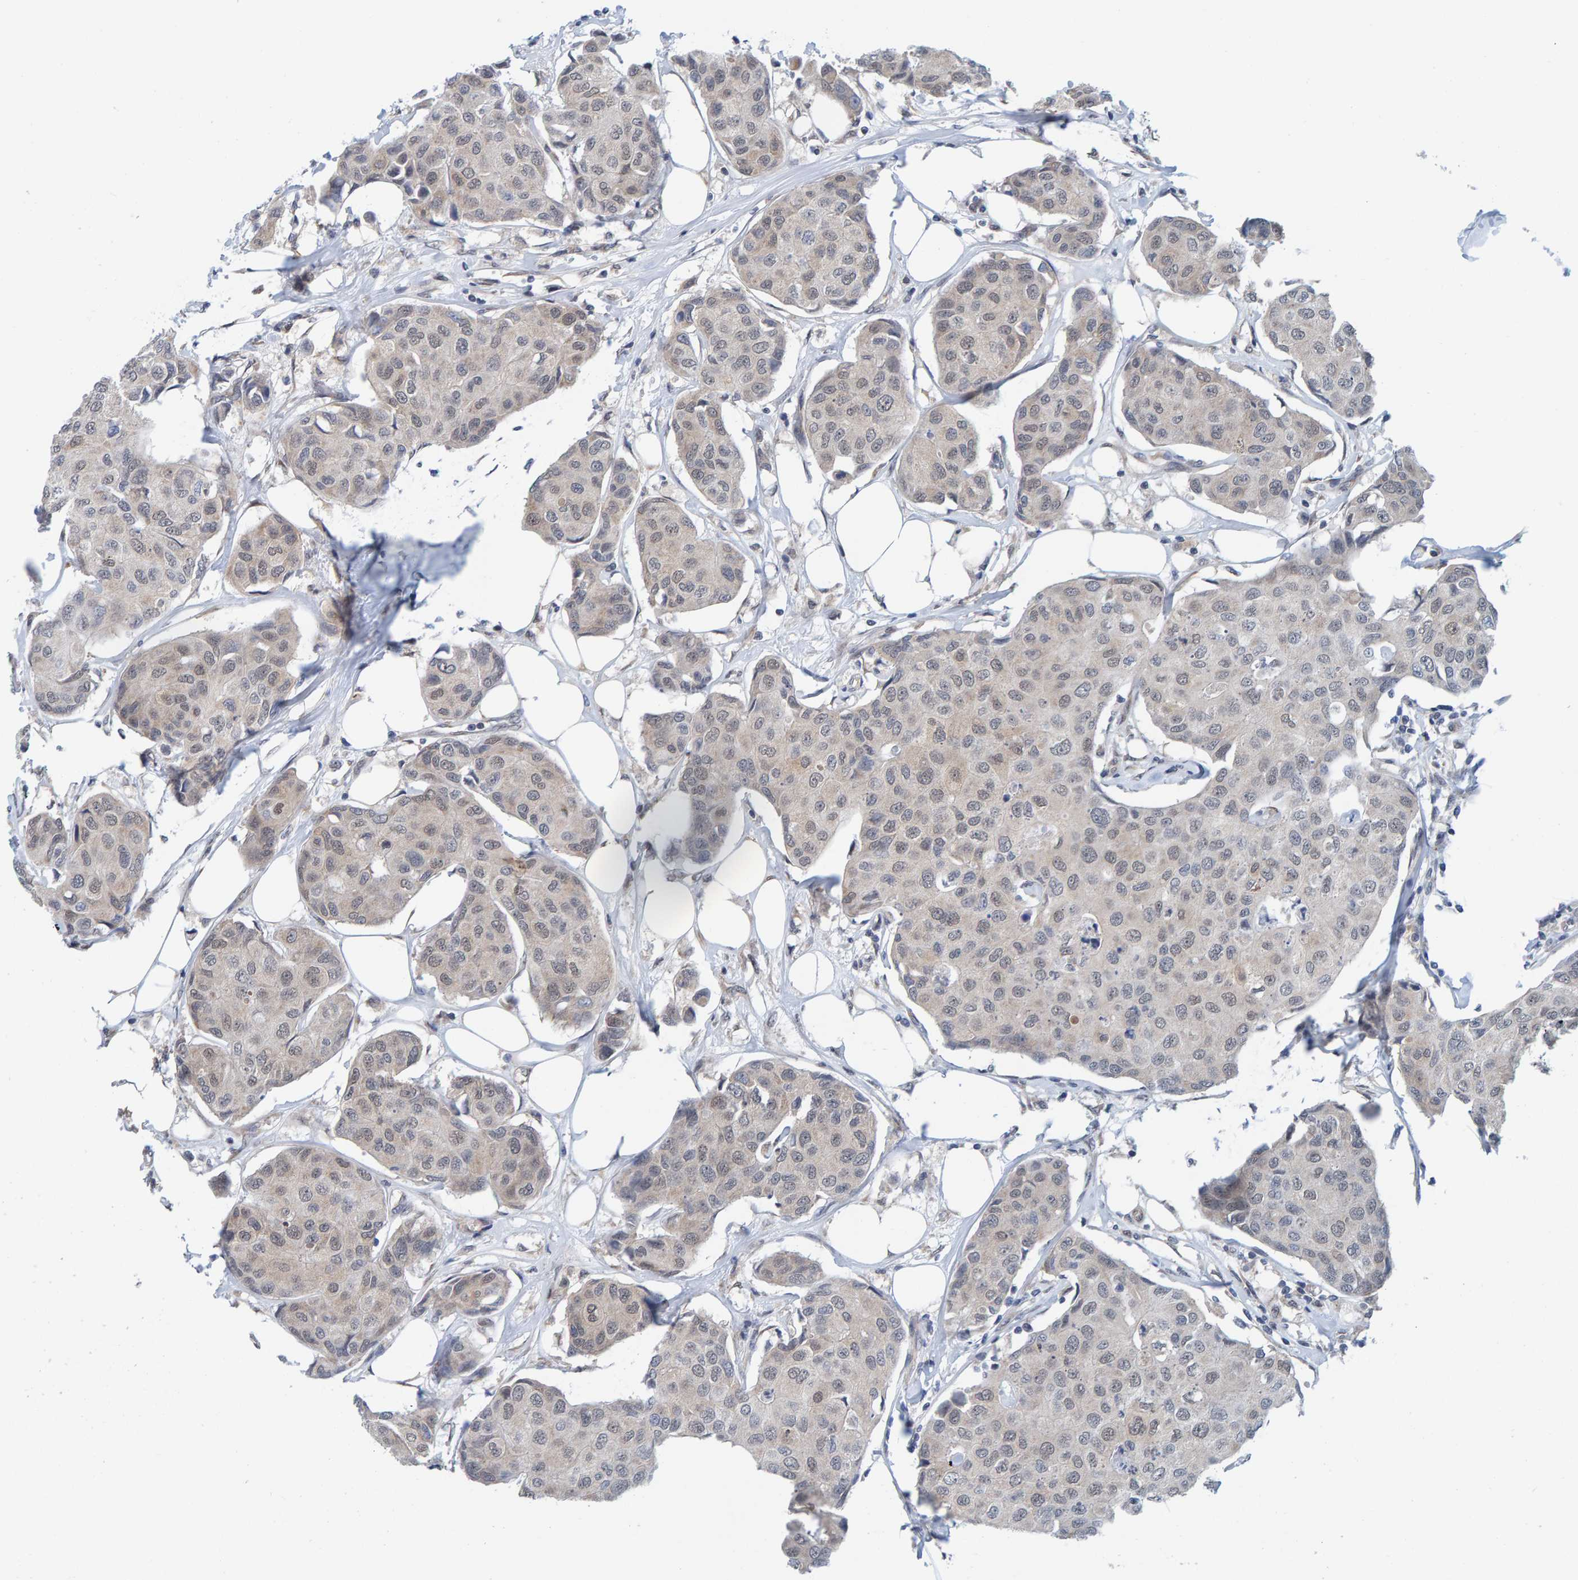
{"staining": {"intensity": "negative", "quantity": "none", "location": "none"}, "tissue": "breast cancer", "cell_type": "Tumor cells", "image_type": "cancer", "snomed": [{"axis": "morphology", "description": "Duct carcinoma"}, {"axis": "topography", "description": "Breast"}], "caption": "The histopathology image displays no significant expression in tumor cells of breast intraductal carcinoma.", "gene": "SCRN2", "patient": {"sex": "female", "age": 80}}